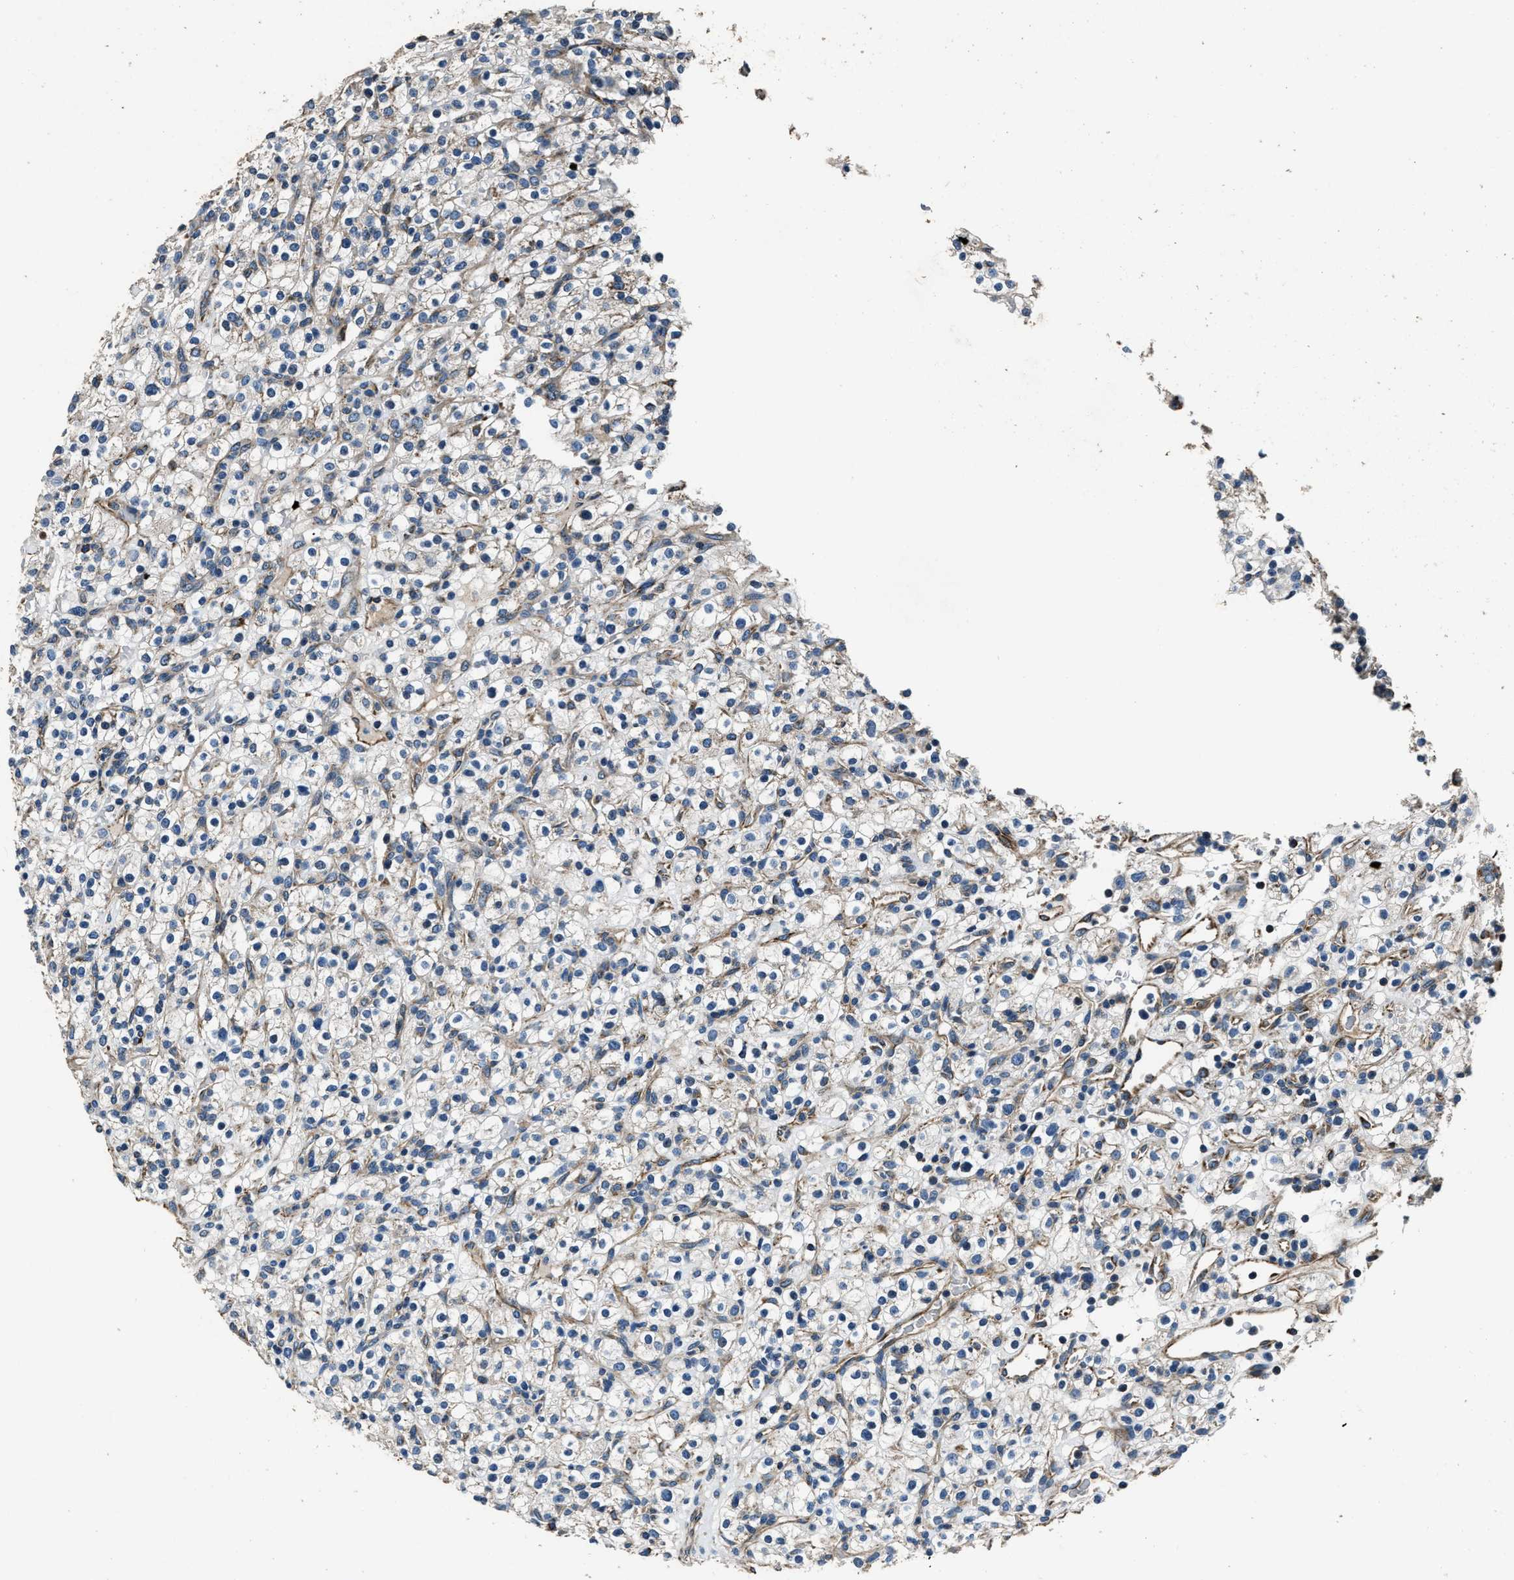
{"staining": {"intensity": "weak", "quantity": "<25%", "location": "cytoplasmic/membranous"}, "tissue": "renal cancer", "cell_type": "Tumor cells", "image_type": "cancer", "snomed": [{"axis": "morphology", "description": "Normal tissue, NOS"}, {"axis": "morphology", "description": "Adenocarcinoma, NOS"}, {"axis": "topography", "description": "Kidney"}], "caption": "High power microscopy micrograph of an IHC histopathology image of renal cancer, revealing no significant staining in tumor cells. The staining was performed using DAB to visualize the protein expression in brown, while the nuclei were stained in blue with hematoxylin (Magnification: 20x).", "gene": "OGDH", "patient": {"sex": "female", "age": 72}}